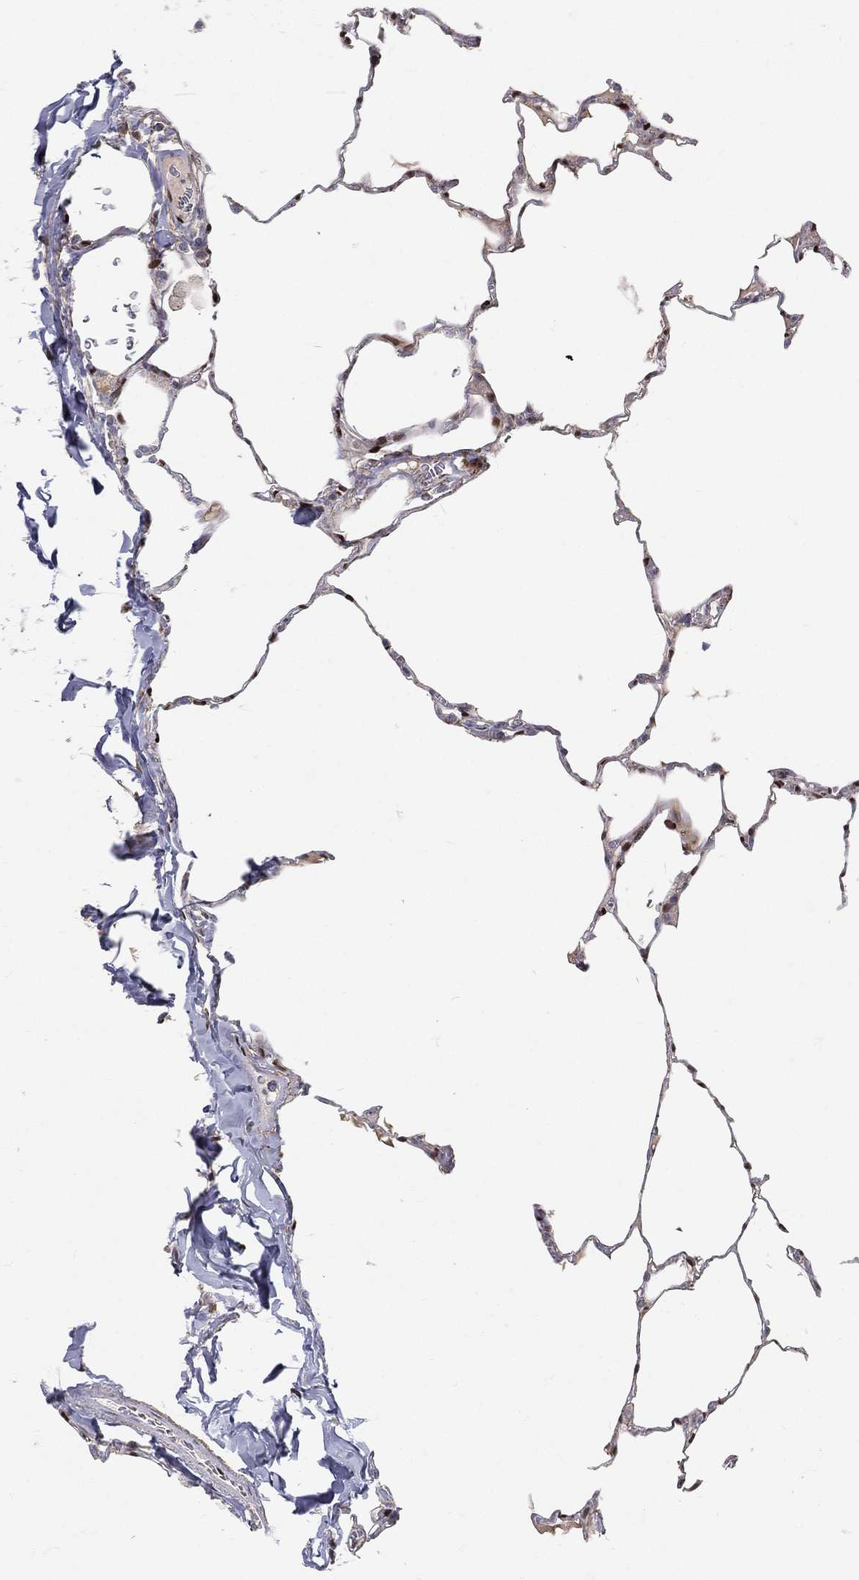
{"staining": {"intensity": "negative", "quantity": "none", "location": "none"}, "tissue": "lung", "cell_type": "Alveolar cells", "image_type": "normal", "snomed": [{"axis": "morphology", "description": "Normal tissue, NOS"}, {"axis": "morphology", "description": "Adenocarcinoma, metastatic, NOS"}, {"axis": "topography", "description": "Lung"}], "caption": "An immunohistochemistry photomicrograph of unremarkable lung is shown. There is no staining in alveolar cells of lung.", "gene": "ZEB1", "patient": {"sex": "male", "age": 45}}